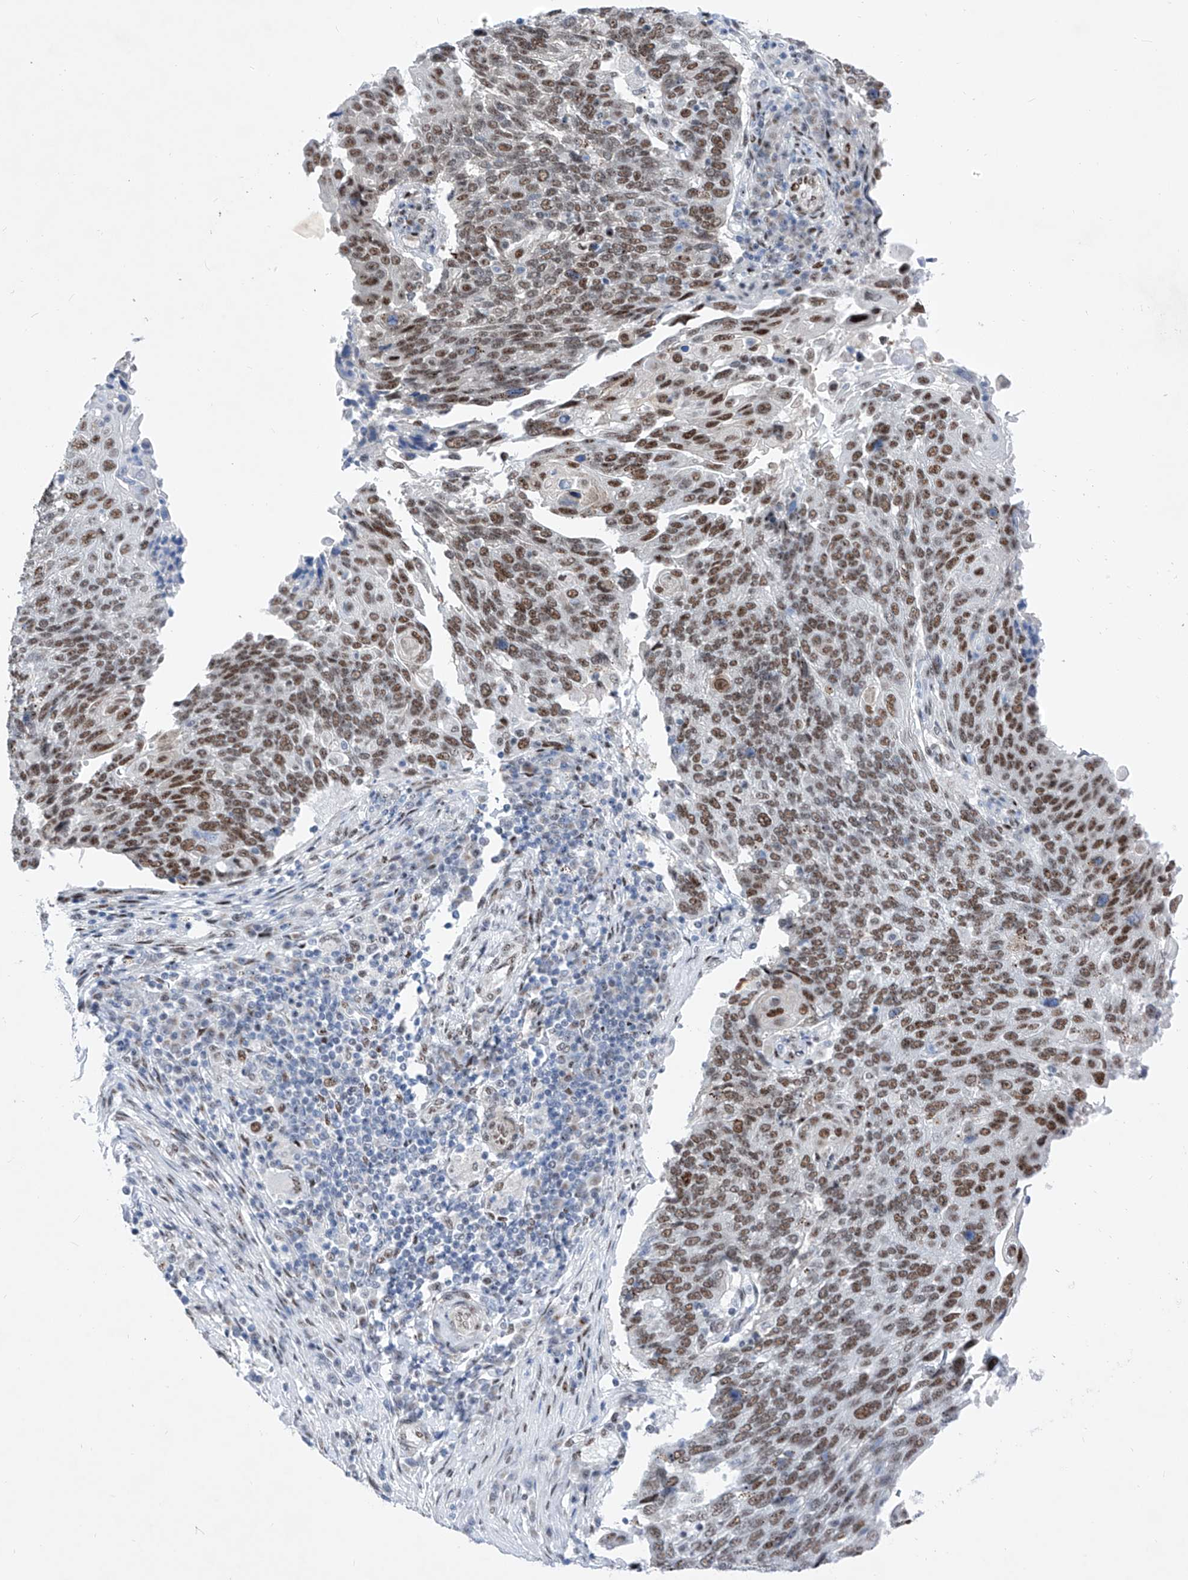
{"staining": {"intensity": "moderate", "quantity": ">75%", "location": "nuclear"}, "tissue": "lung cancer", "cell_type": "Tumor cells", "image_type": "cancer", "snomed": [{"axis": "morphology", "description": "Squamous cell carcinoma, NOS"}, {"axis": "topography", "description": "Lung"}], "caption": "A brown stain highlights moderate nuclear positivity of a protein in human lung squamous cell carcinoma tumor cells.", "gene": "ATN1", "patient": {"sex": "male", "age": 66}}